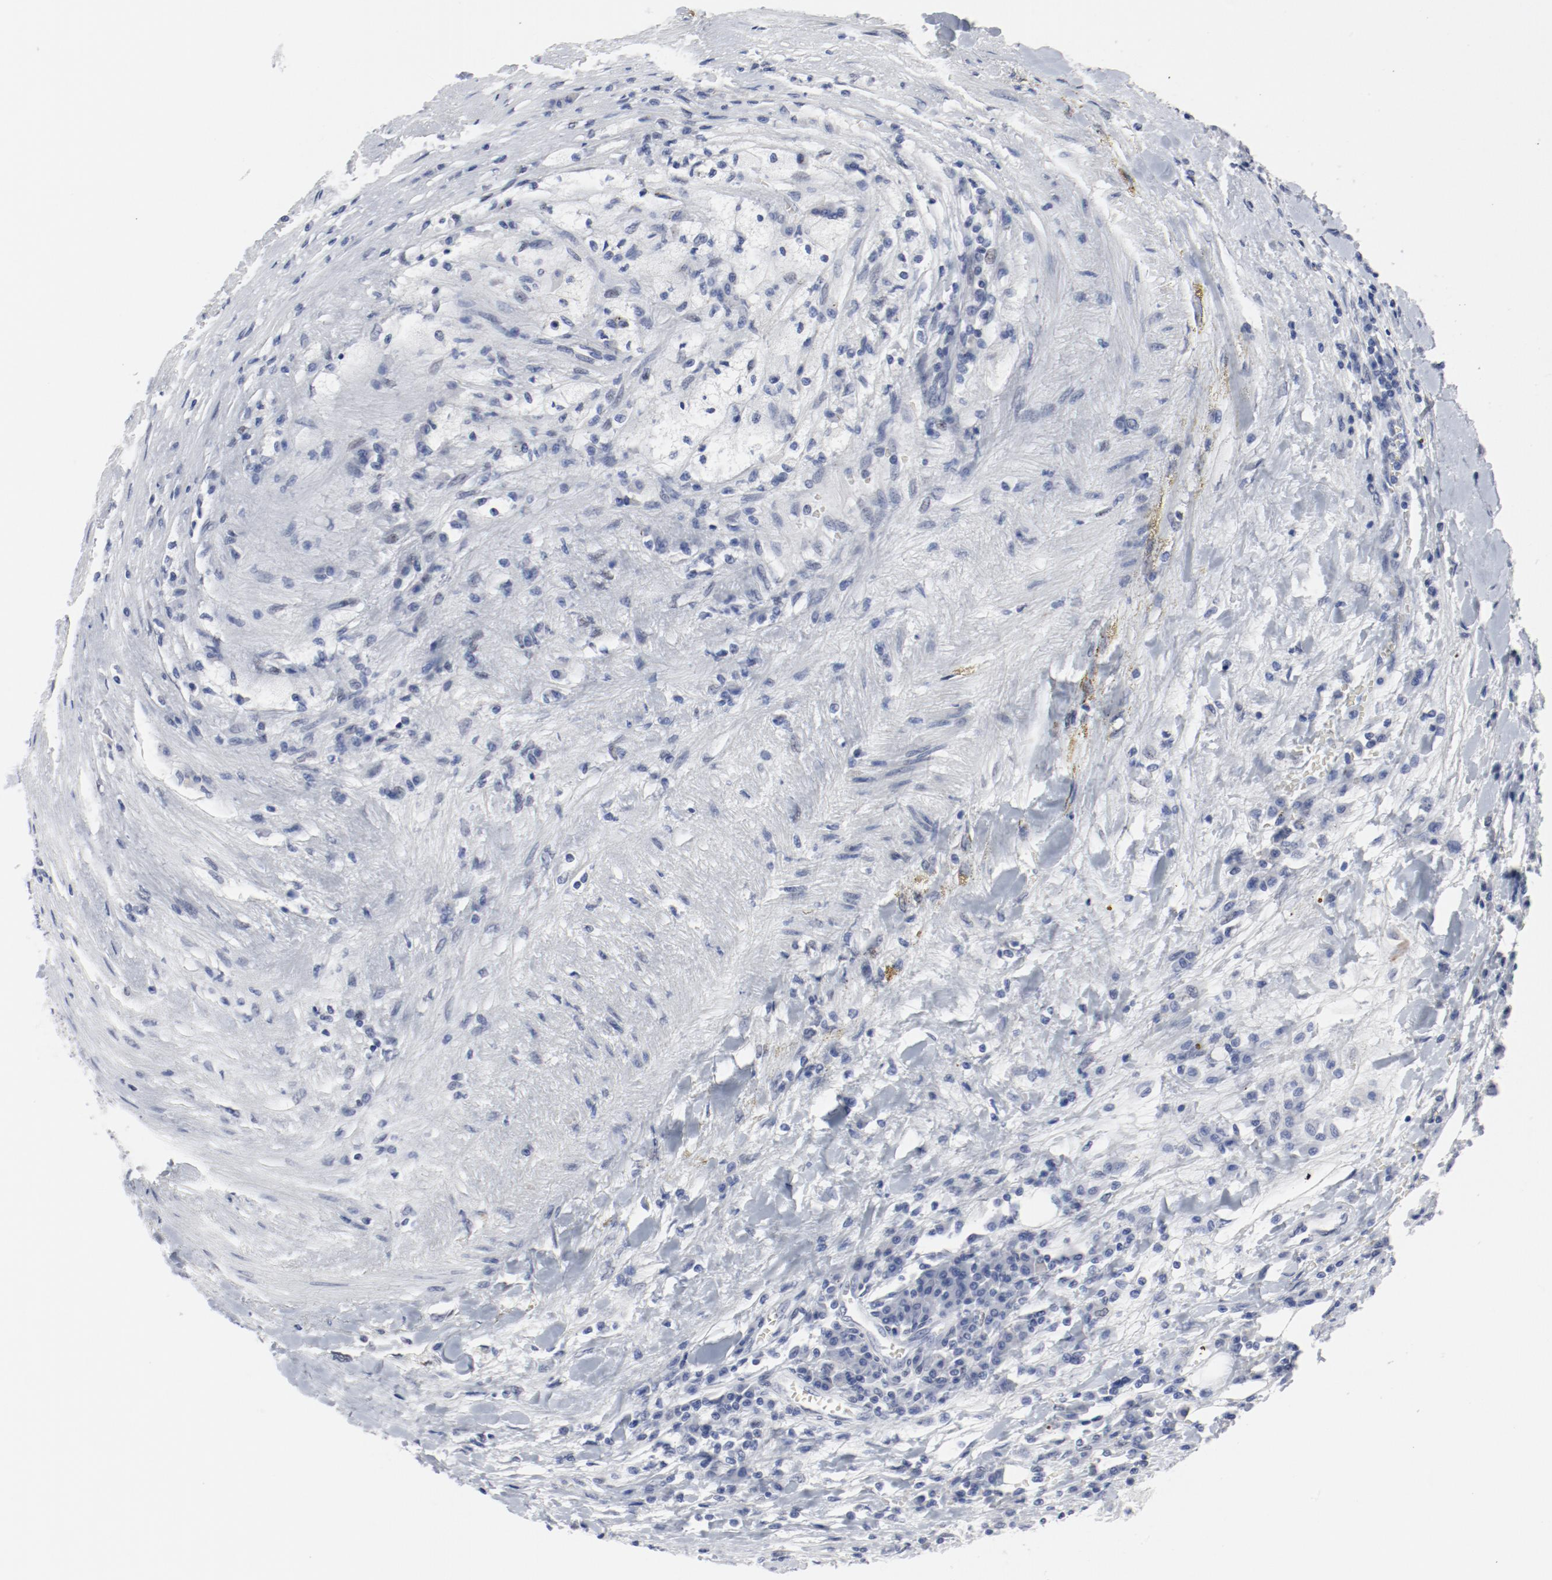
{"staining": {"intensity": "negative", "quantity": "none", "location": "none"}, "tissue": "renal cancer", "cell_type": "Tumor cells", "image_type": "cancer", "snomed": [{"axis": "morphology", "description": "Normal tissue, NOS"}, {"axis": "morphology", "description": "Adenocarcinoma, NOS"}, {"axis": "topography", "description": "Kidney"}], "caption": "Tumor cells show no significant staining in adenocarcinoma (renal). The staining was performed using DAB to visualize the protein expression in brown, while the nuclei were stained in blue with hematoxylin (Magnification: 20x).", "gene": "ARNT", "patient": {"sex": "male", "age": 71}}